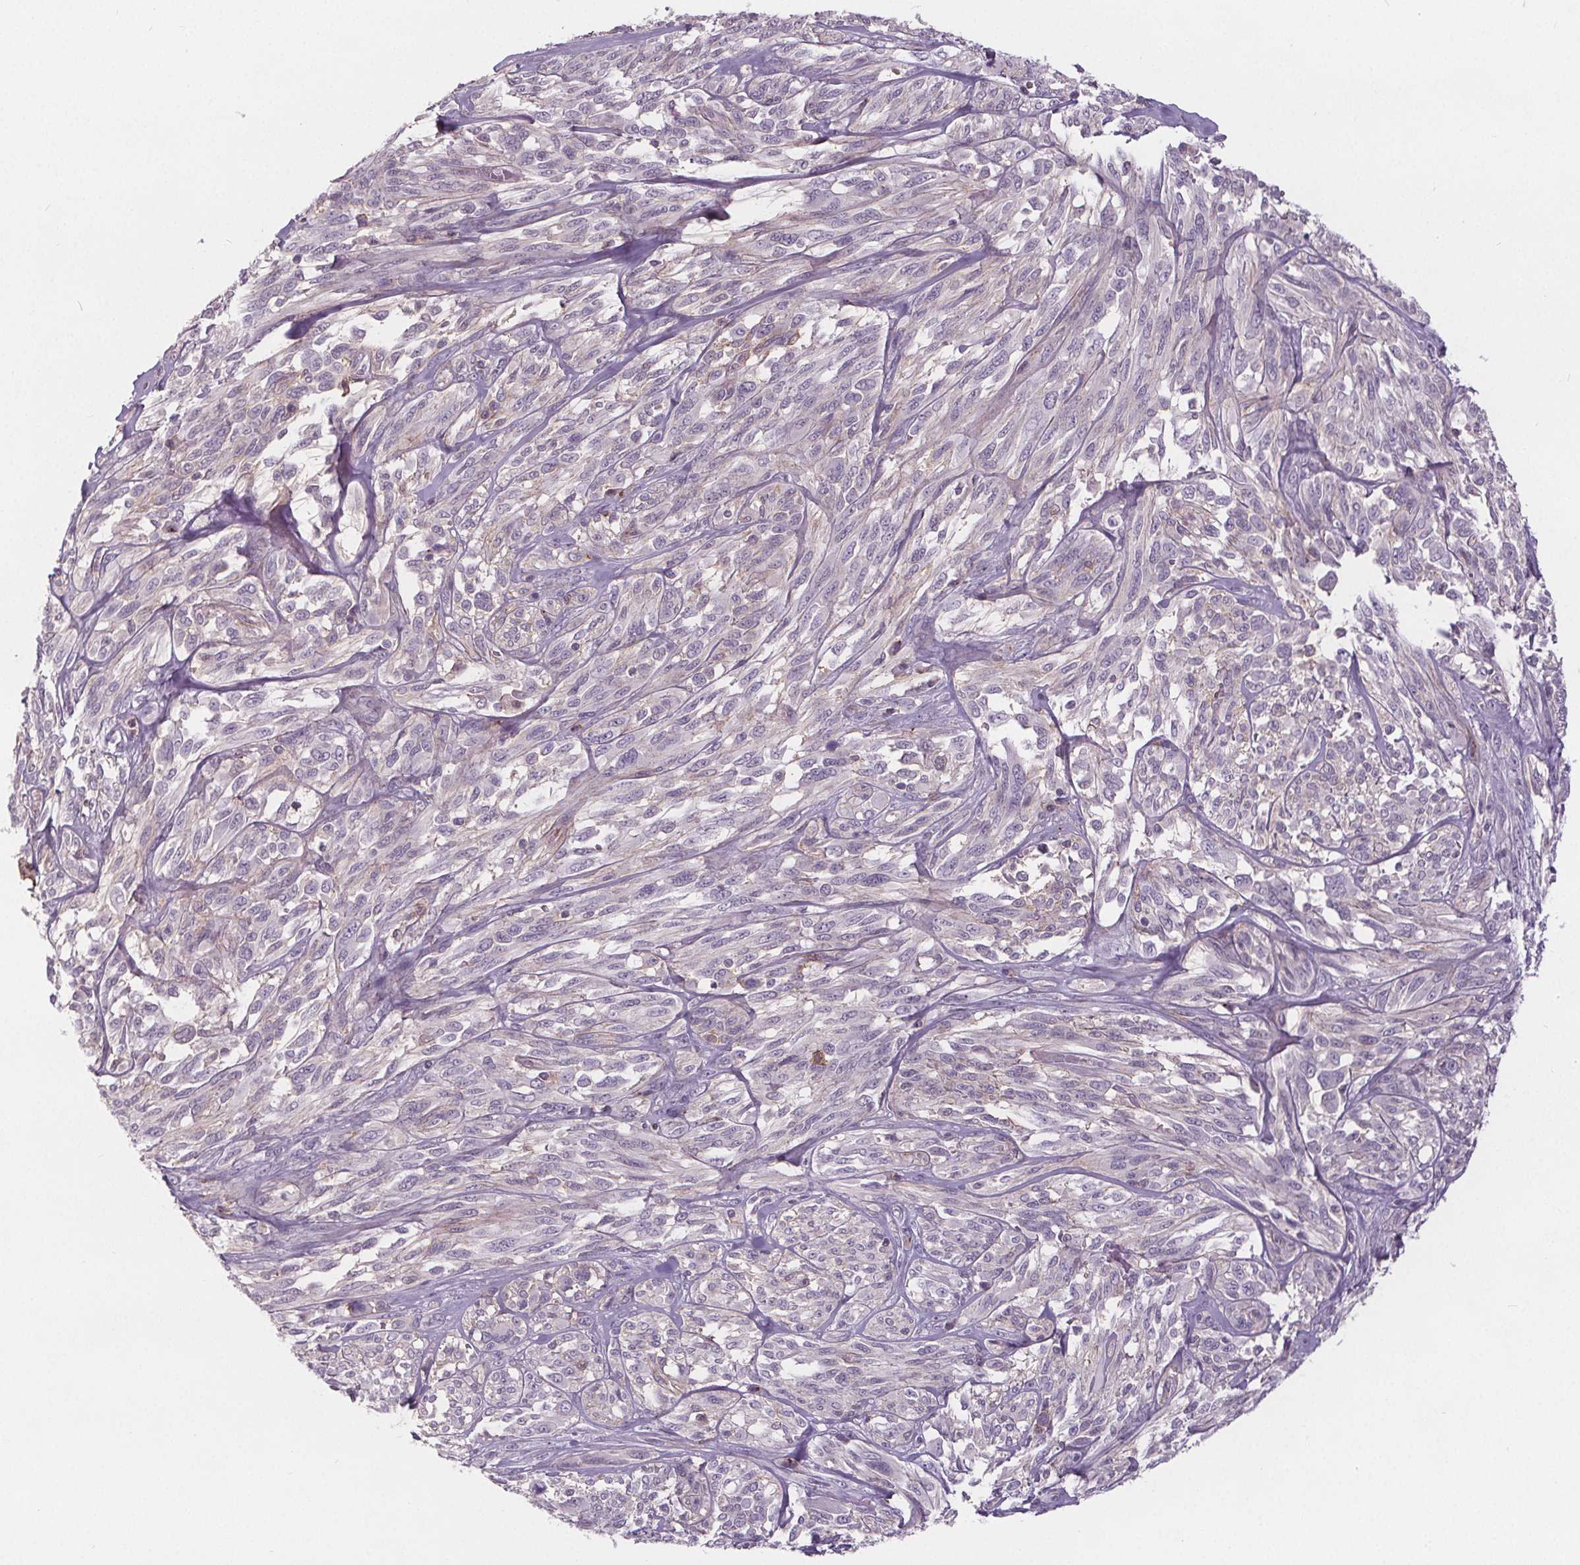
{"staining": {"intensity": "negative", "quantity": "none", "location": "none"}, "tissue": "melanoma", "cell_type": "Tumor cells", "image_type": "cancer", "snomed": [{"axis": "morphology", "description": "Malignant melanoma, NOS"}, {"axis": "topography", "description": "Skin"}], "caption": "IHC histopathology image of neoplastic tissue: melanoma stained with DAB (3,3'-diaminobenzidine) shows no significant protein expression in tumor cells.", "gene": "ATP1A1", "patient": {"sex": "female", "age": 91}}